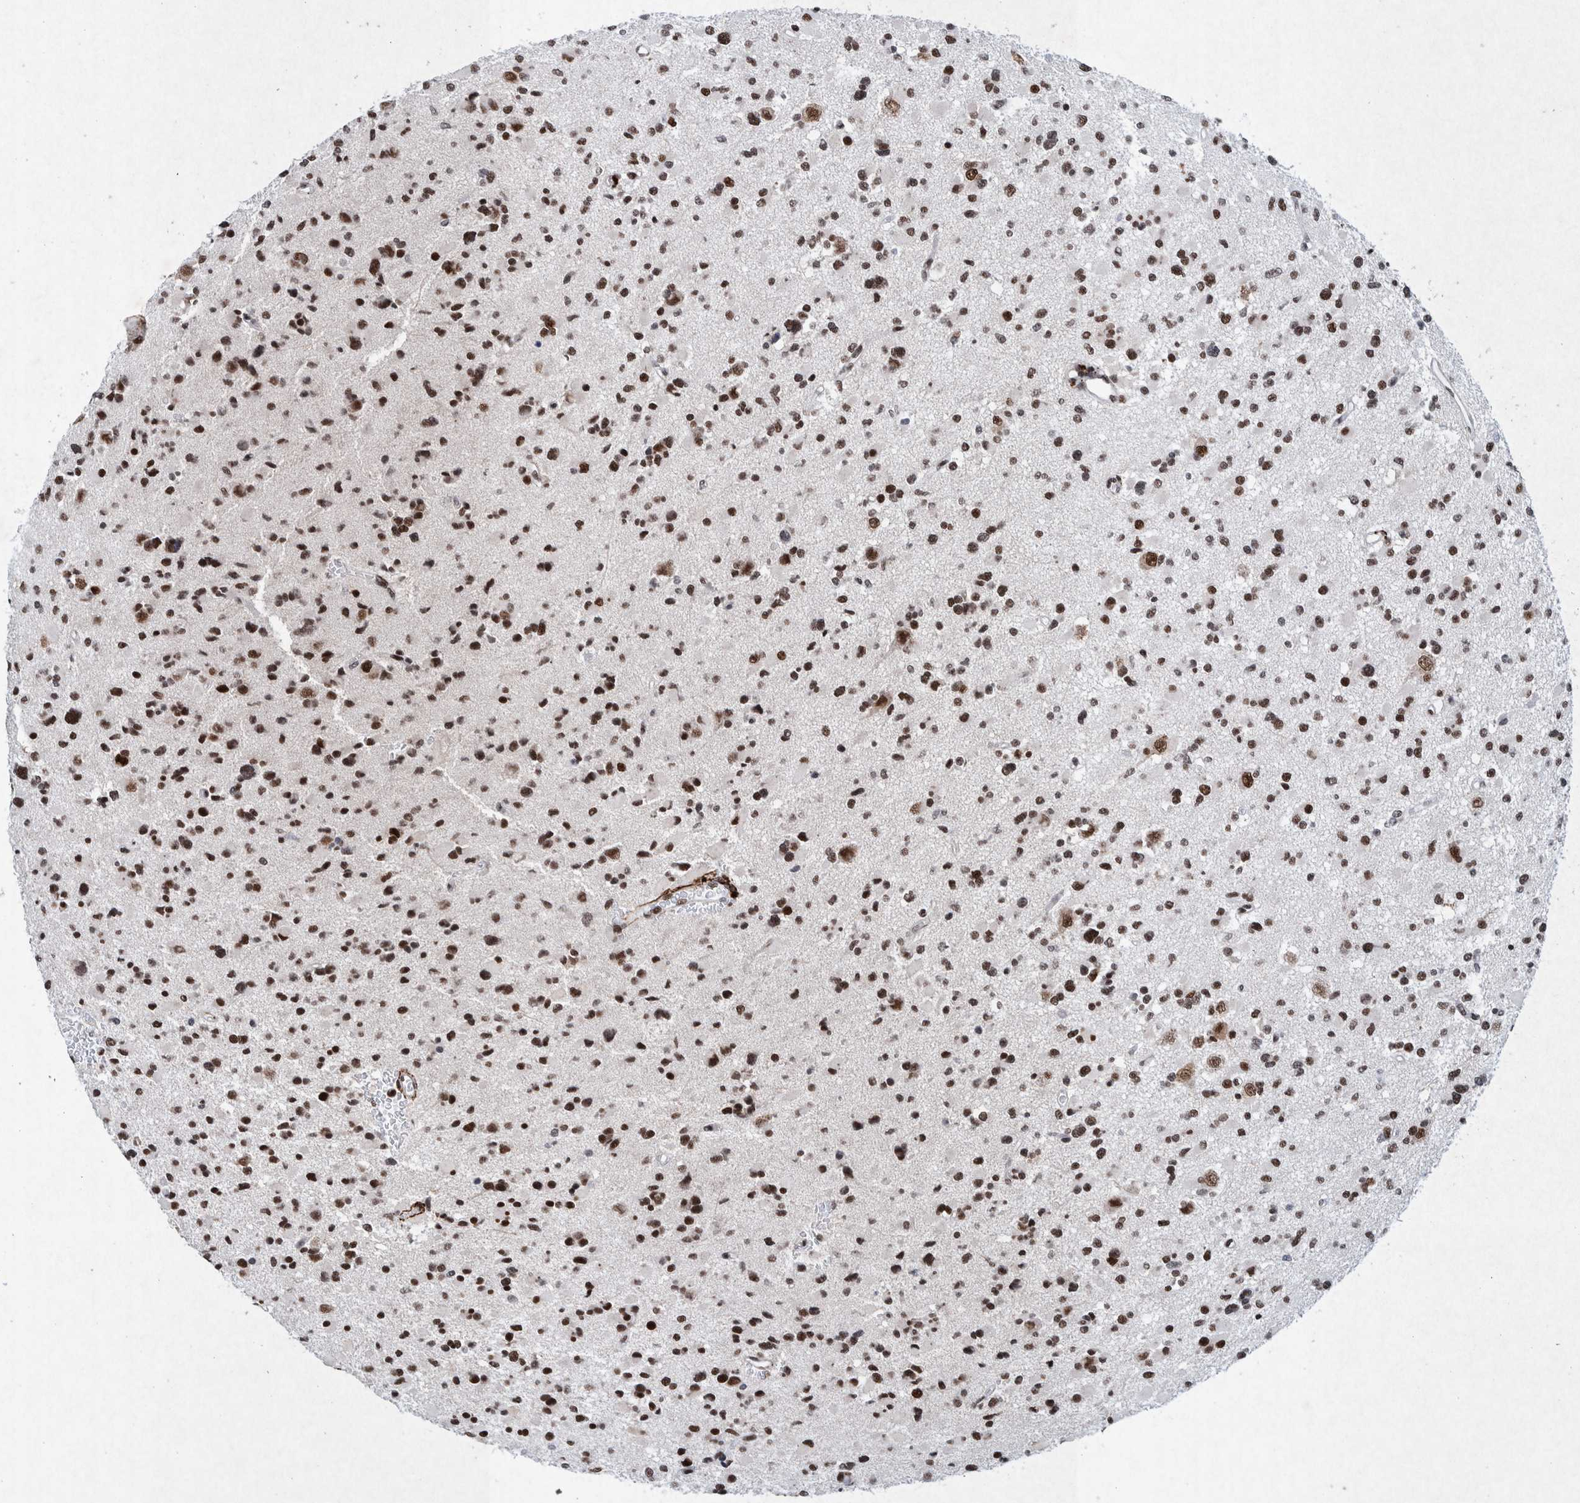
{"staining": {"intensity": "strong", "quantity": ">75%", "location": "nuclear"}, "tissue": "glioma", "cell_type": "Tumor cells", "image_type": "cancer", "snomed": [{"axis": "morphology", "description": "Glioma, malignant, Low grade"}, {"axis": "topography", "description": "Brain"}], "caption": "Immunohistochemistry micrograph of glioma stained for a protein (brown), which reveals high levels of strong nuclear positivity in approximately >75% of tumor cells.", "gene": "TAF10", "patient": {"sex": "female", "age": 22}}